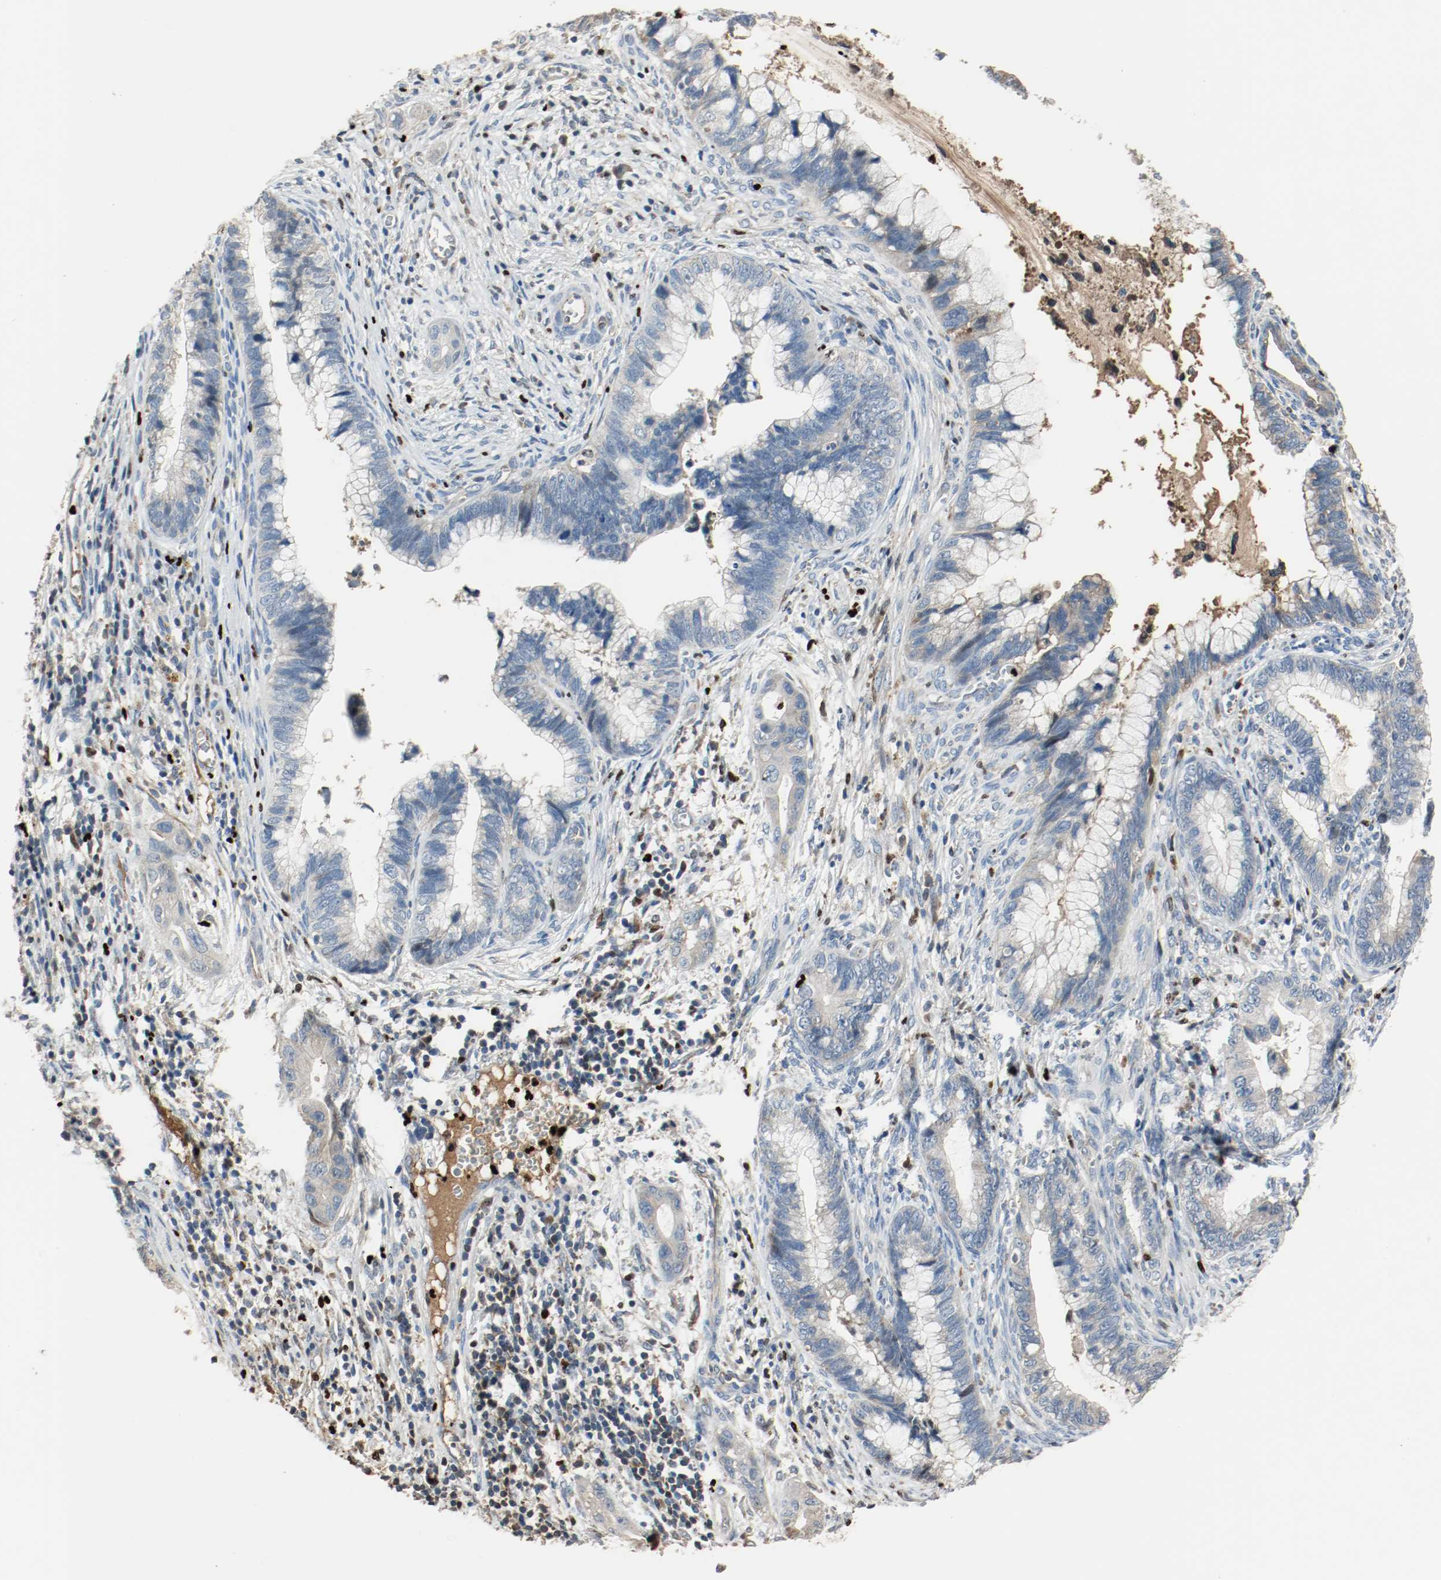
{"staining": {"intensity": "negative", "quantity": "none", "location": "none"}, "tissue": "cervical cancer", "cell_type": "Tumor cells", "image_type": "cancer", "snomed": [{"axis": "morphology", "description": "Adenocarcinoma, NOS"}, {"axis": "topography", "description": "Cervix"}], "caption": "IHC micrograph of adenocarcinoma (cervical) stained for a protein (brown), which shows no staining in tumor cells.", "gene": "BLK", "patient": {"sex": "female", "age": 44}}